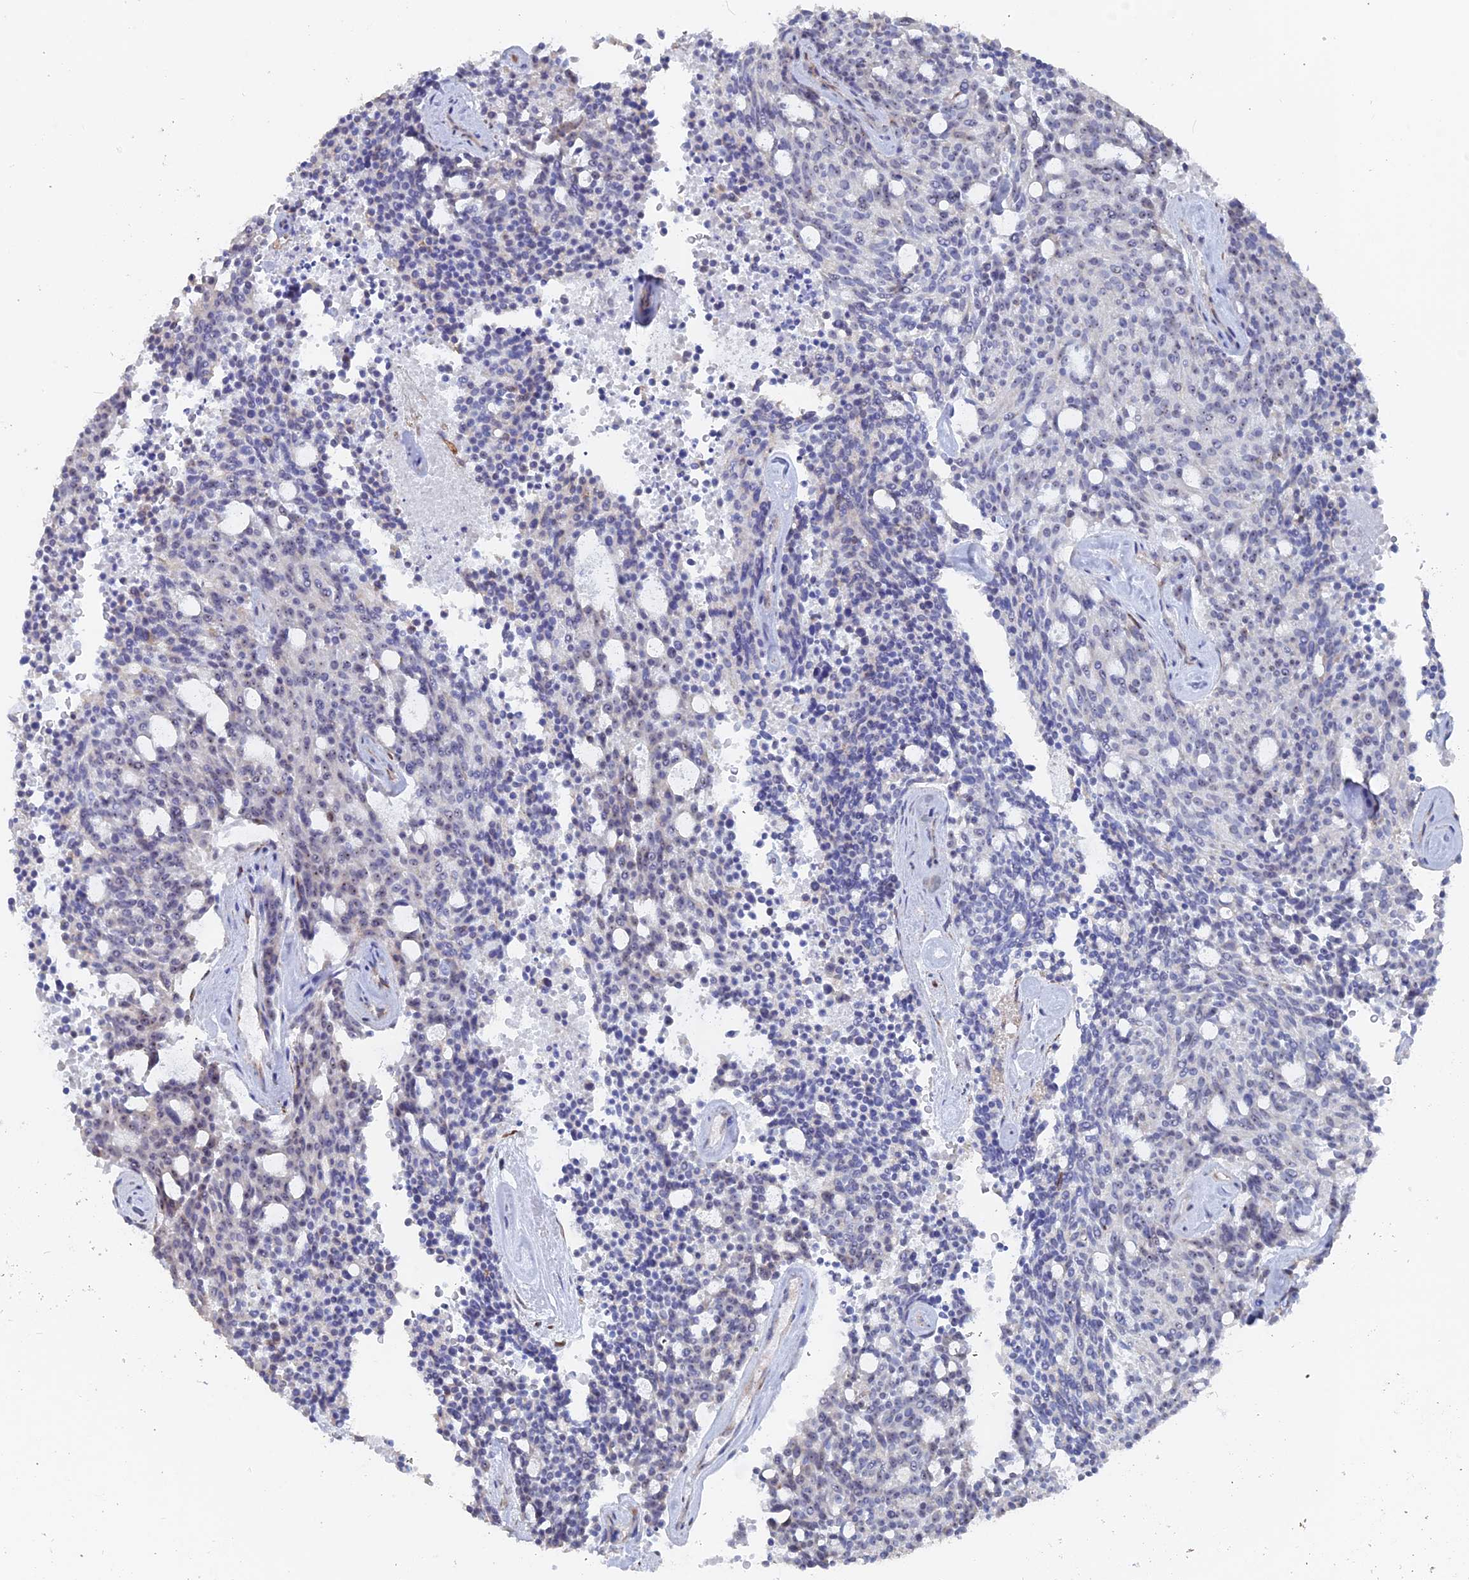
{"staining": {"intensity": "negative", "quantity": "none", "location": "none"}, "tissue": "carcinoid", "cell_type": "Tumor cells", "image_type": "cancer", "snomed": [{"axis": "morphology", "description": "Carcinoid, malignant, NOS"}, {"axis": "topography", "description": "Pancreas"}], "caption": "A histopathology image of carcinoid (malignant) stained for a protein reveals no brown staining in tumor cells.", "gene": "SEMG2", "patient": {"sex": "female", "age": 54}}